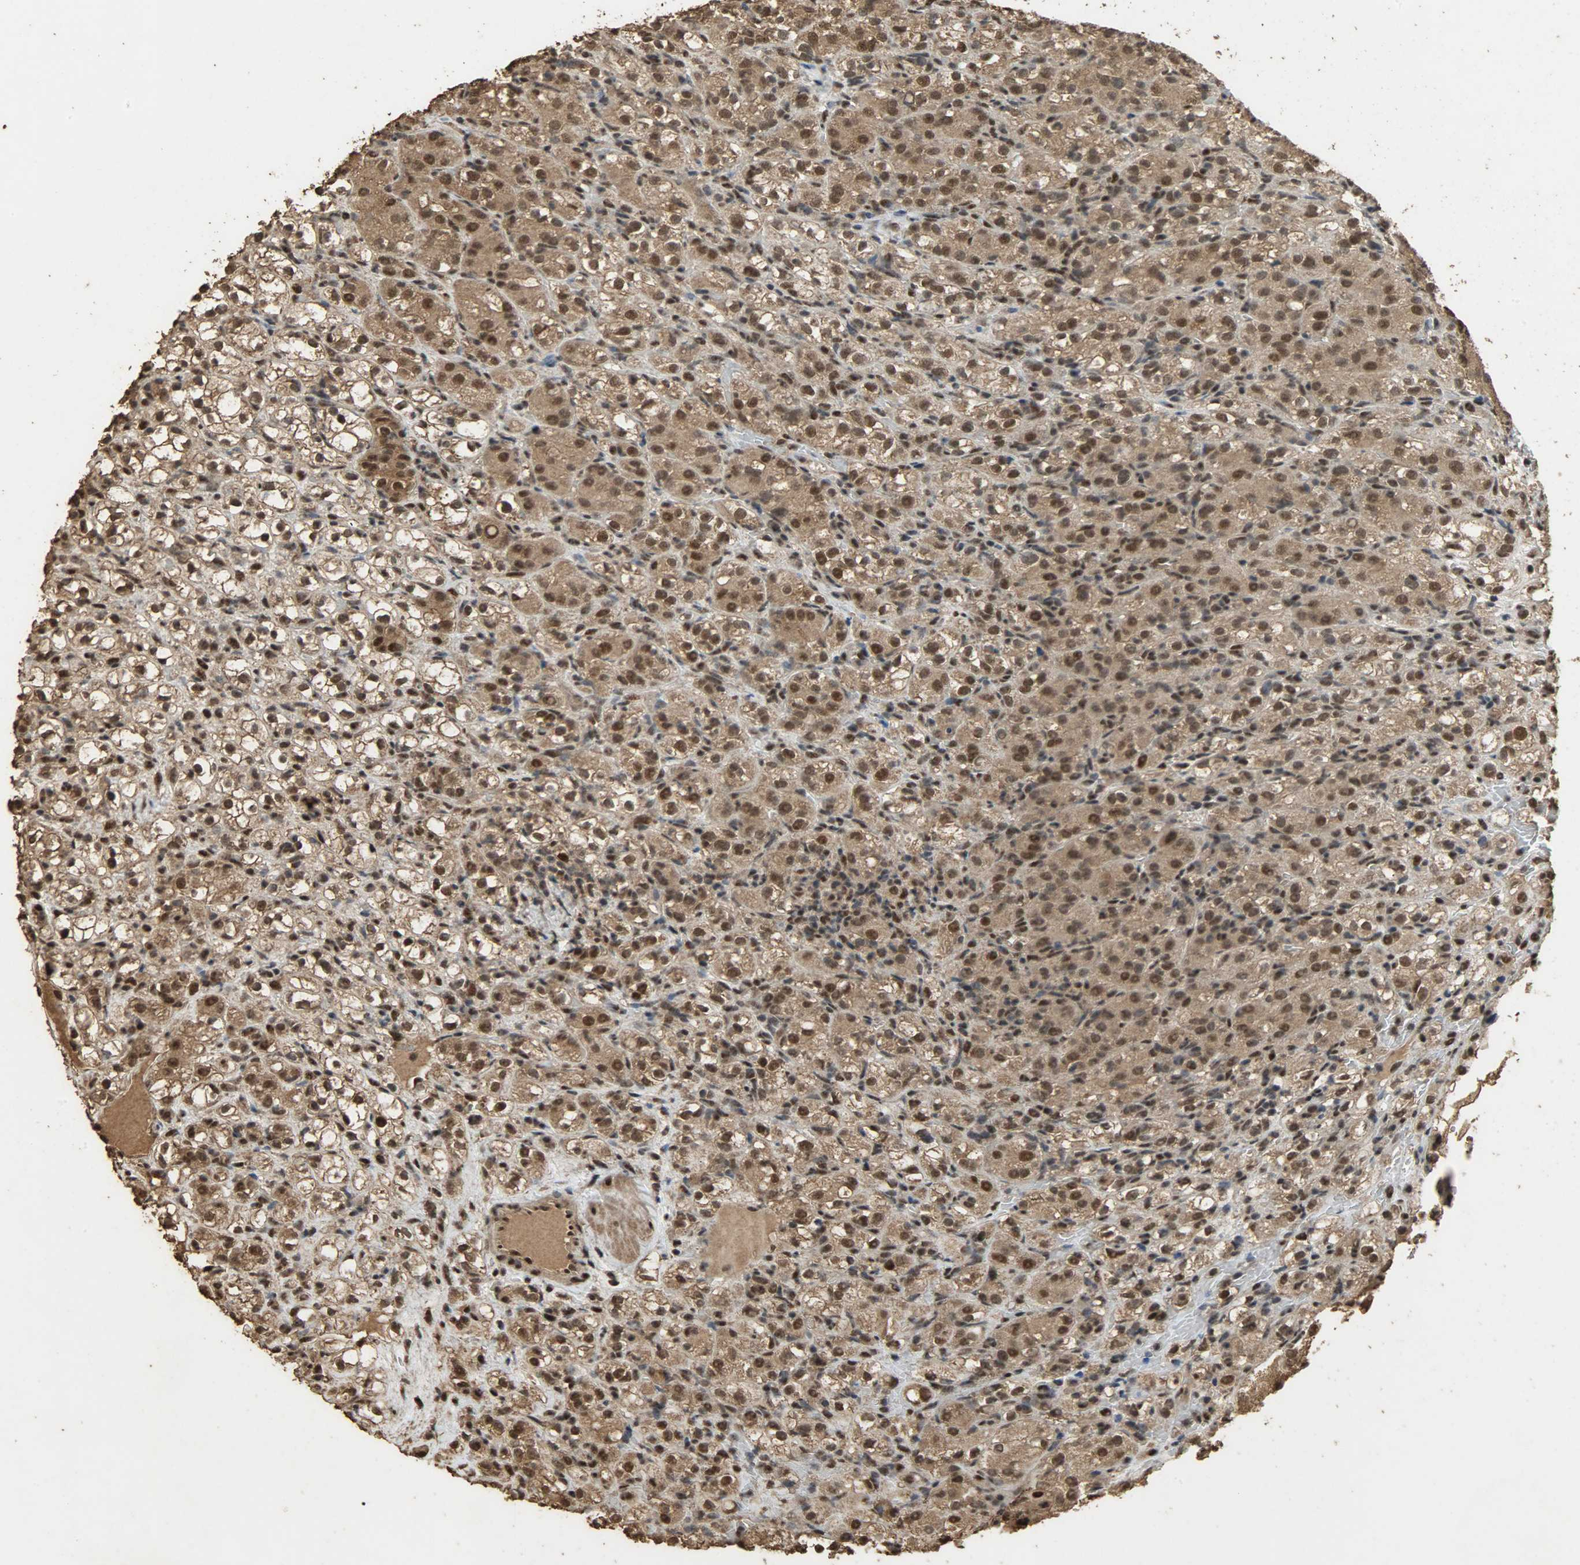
{"staining": {"intensity": "moderate", "quantity": ">75%", "location": "nuclear"}, "tissue": "renal cancer", "cell_type": "Tumor cells", "image_type": "cancer", "snomed": [{"axis": "morphology", "description": "Normal tissue, NOS"}, {"axis": "morphology", "description": "Adenocarcinoma, NOS"}, {"axis": "topography", "description": "Kidney"}], "caption": "Moderate nuclear staining for a protein is present in approximately >75% of tumor cells of renal adenocarcinoma using immunohistochemistry.", "gene": "CCNT2", "patient": {"sex": "male", "age": 61}}